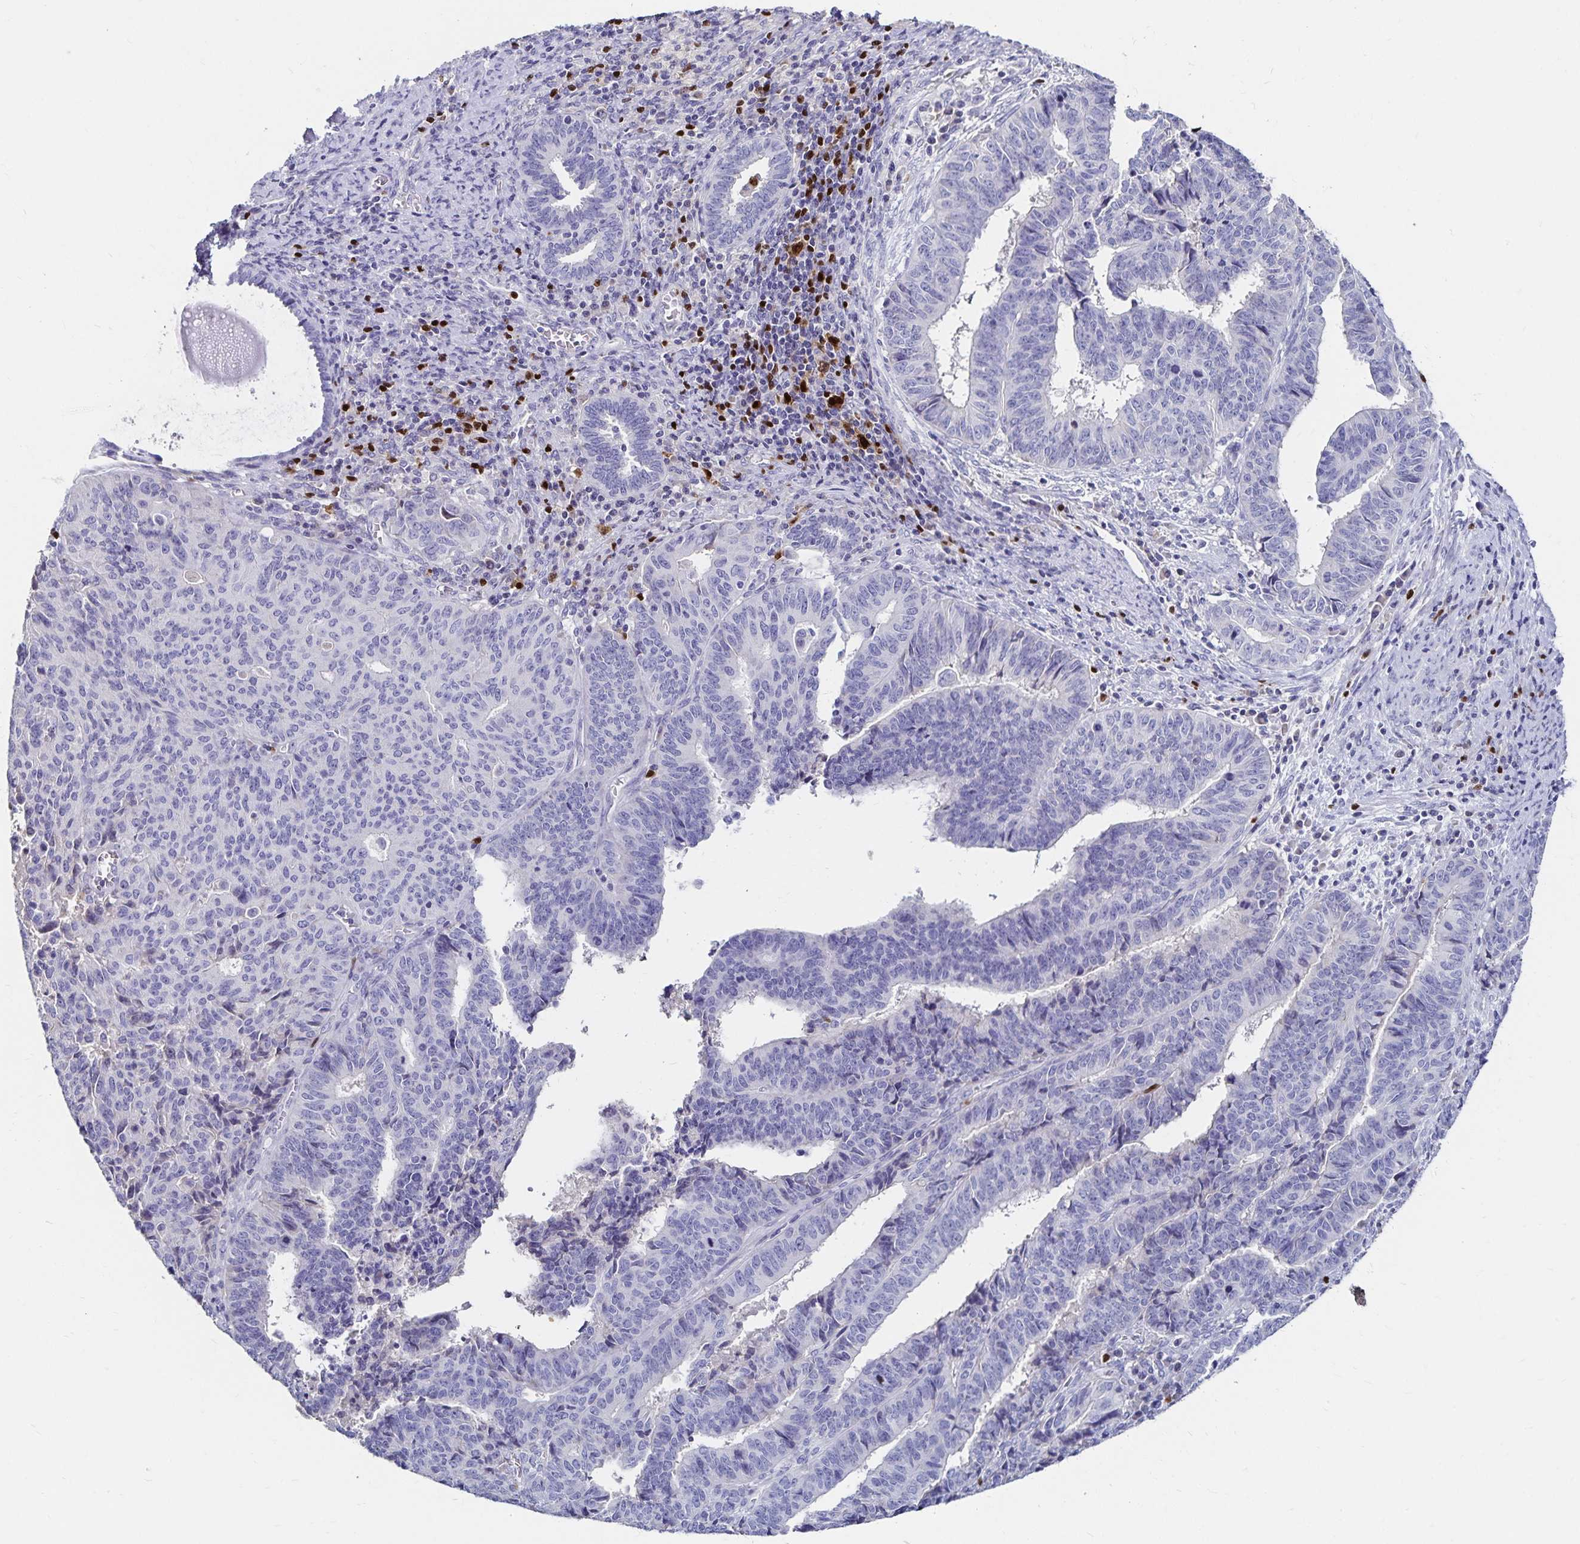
{"staining": {"intensity": "negative", "quantity": "none", "location": "none"}, "tissue": "endometrial cancer", "cell_type": "Tumor cells", "image_type": "cancer", "snomed": [{"axis": "morphology", "description": "Adenocarcinoma, NOS"}, {"axis": "topography", "description": "Endometrium"}], "caption": "The immunohistochemistry micrograph has no significant staining in tumor cells of endometrial adenocarcinoma tissue. (DAB (3,3'-diaminobenzidine) IHC, high magnification).", "gene": "PAX5", "patient": {"sex": "female", "age": 65}}